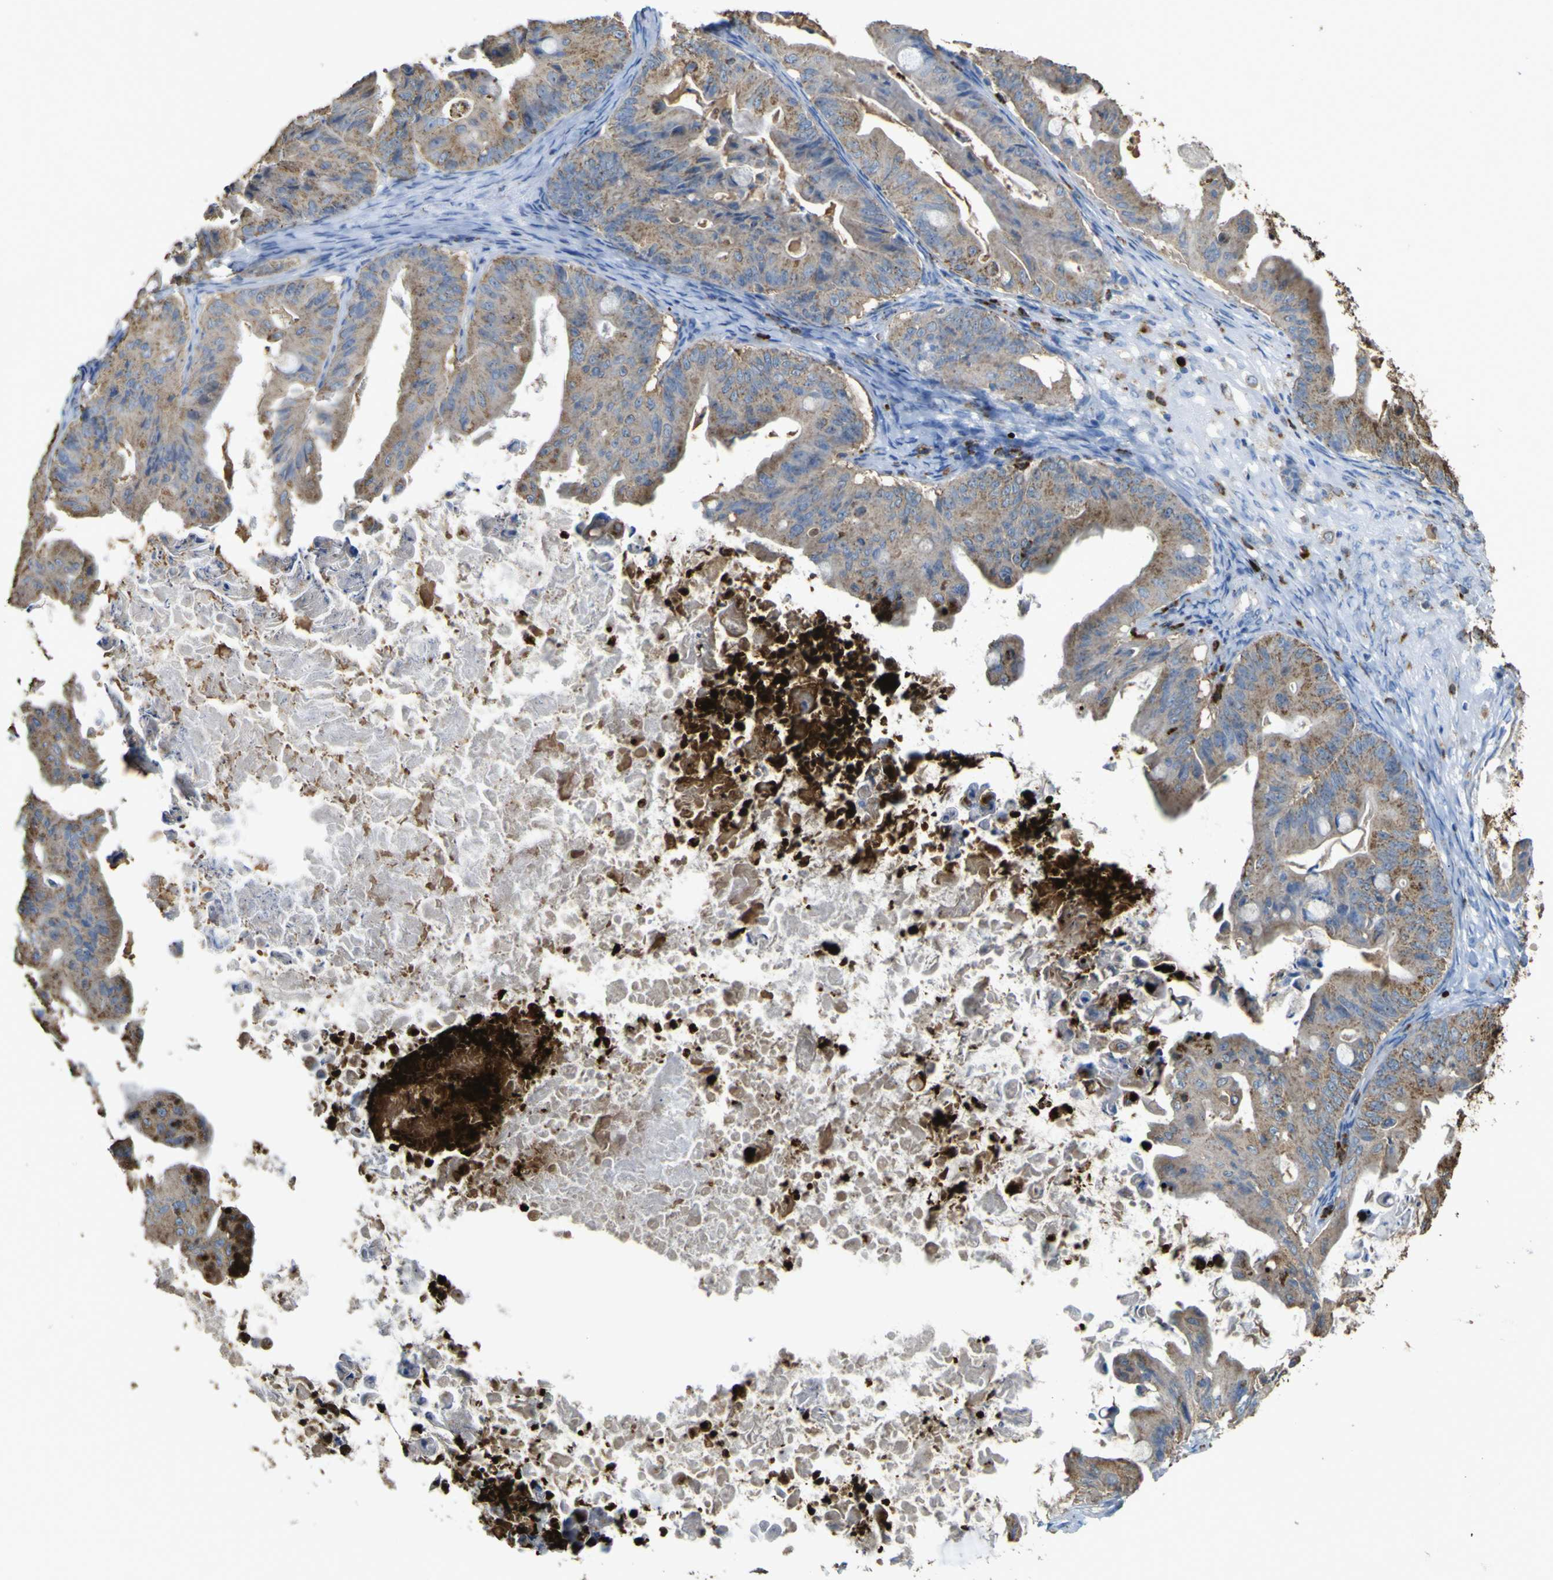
{"staining": {"intensity": "moderate", "quantity": ">75%", "location": "cytoplasmic/membranous"}, "tissue": "ovarian cancer", "cell_type": "Tumor cells", "image_type": "cancer", "snomed": [{"axis": "morphology", "description": "Cystadenocarcinoma, mucinous, NOS"}, {"axis": "topography", "description": "Ovary"}], "caption": "Immunohistochemistry (IHC) of ovarian cancer demonstrates medium levels of moderate cytoplasmic/membranous expression in about >75% of tumor cells.", "gene": "ACSL3", "patient": {"sex": "female", "age": 37}}